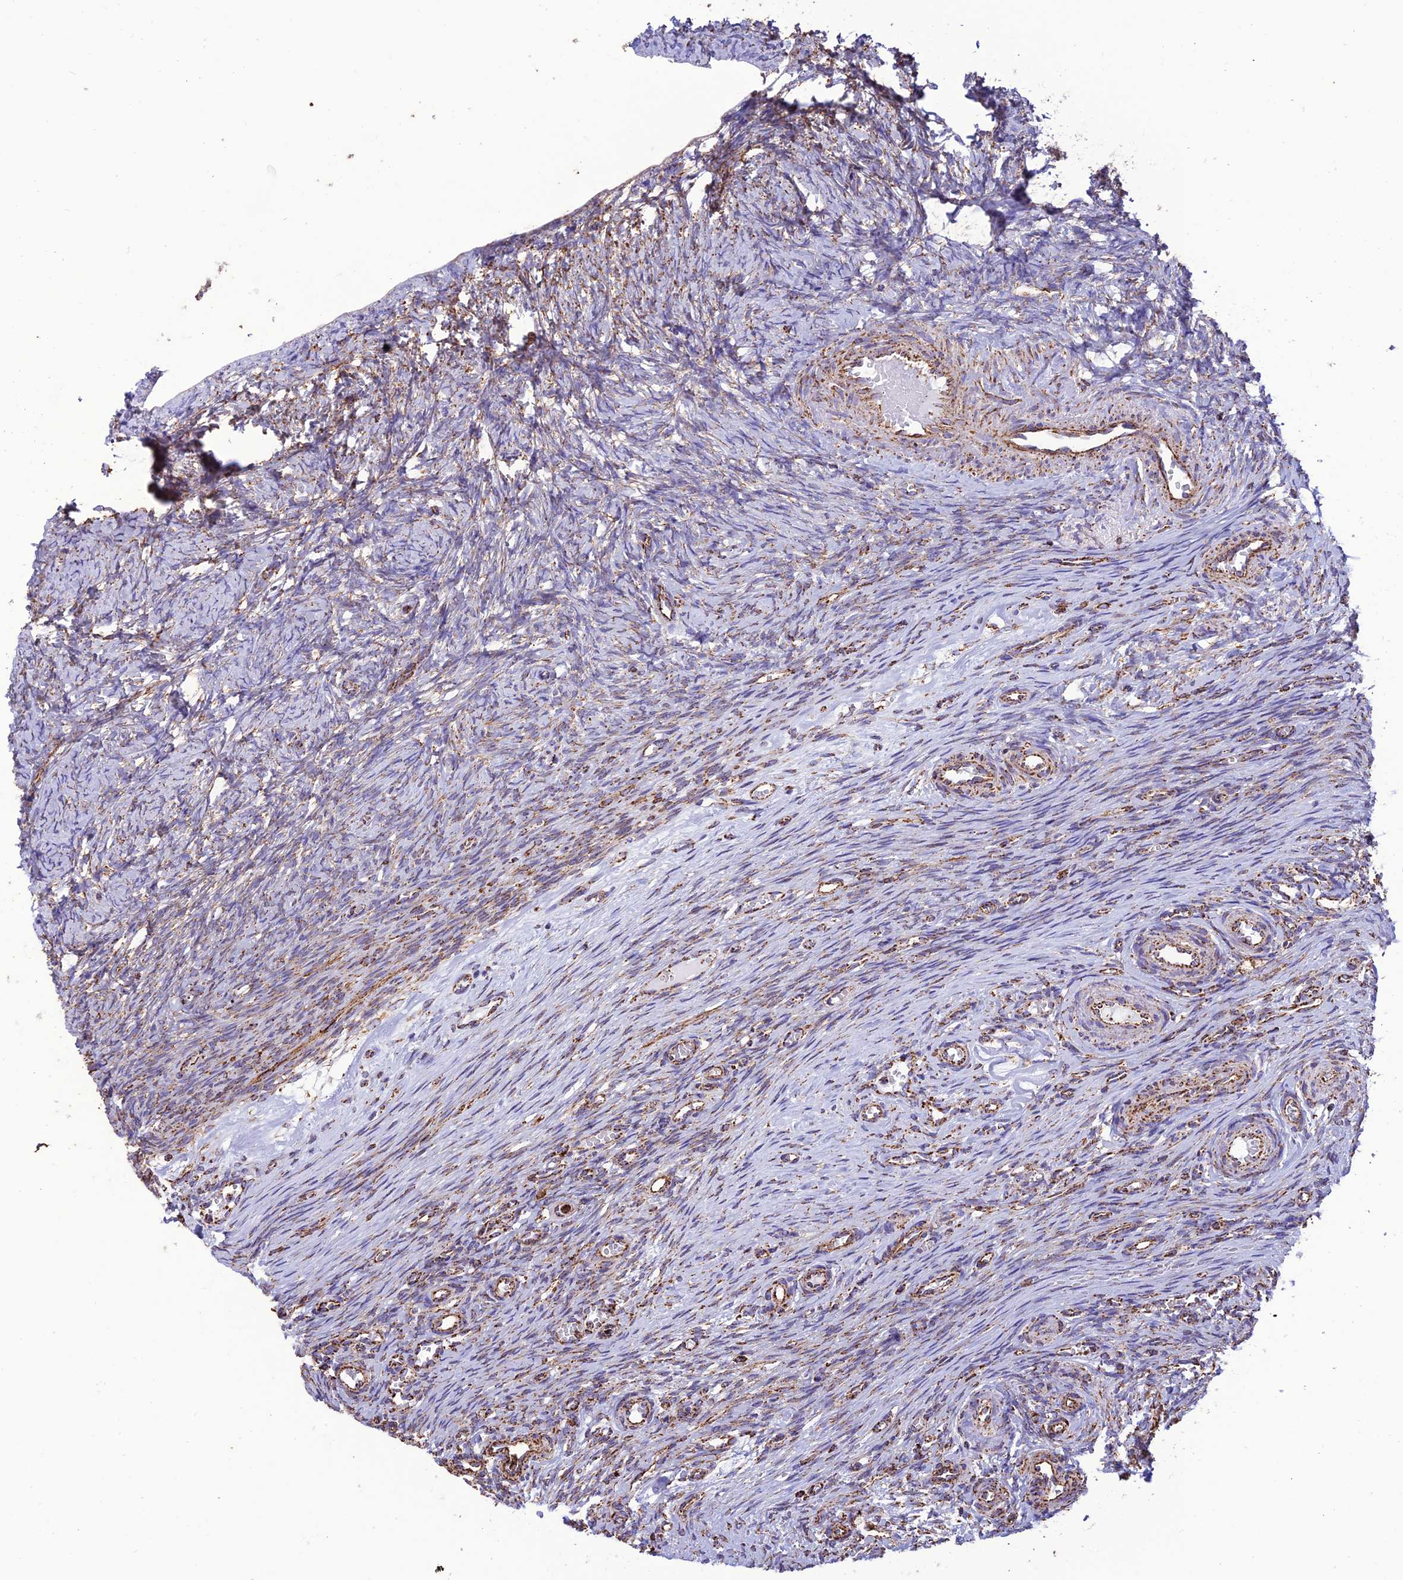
{"staining": {"intensity": "strong", "quantity": ">75%", "location": "cytoplasmic/membranous"}, "tissue": "ovary", "cell_type": "Follicle cells", "image_type": "normal", "snomed": [{"axis": "morphology", "description": "Adenocarcinoma, NOS"}, {"axis": "topography", "description": "Endometrium"}], "caption": "Immunohistochemistry (IHC) staining of unremarkable ovary, which exhibits high levels of strong cytoplasmic/membranous expression in approximately >75% of follicle cells indicating strong cytoplasmic/membranous protein expression. The staining was performed using DAB (brown) for protein detection and nuclei were counterstained in hematoxylin (blue).", "gene": "NDUFAF1", "patient": {"sex": "female", "age": 32}}